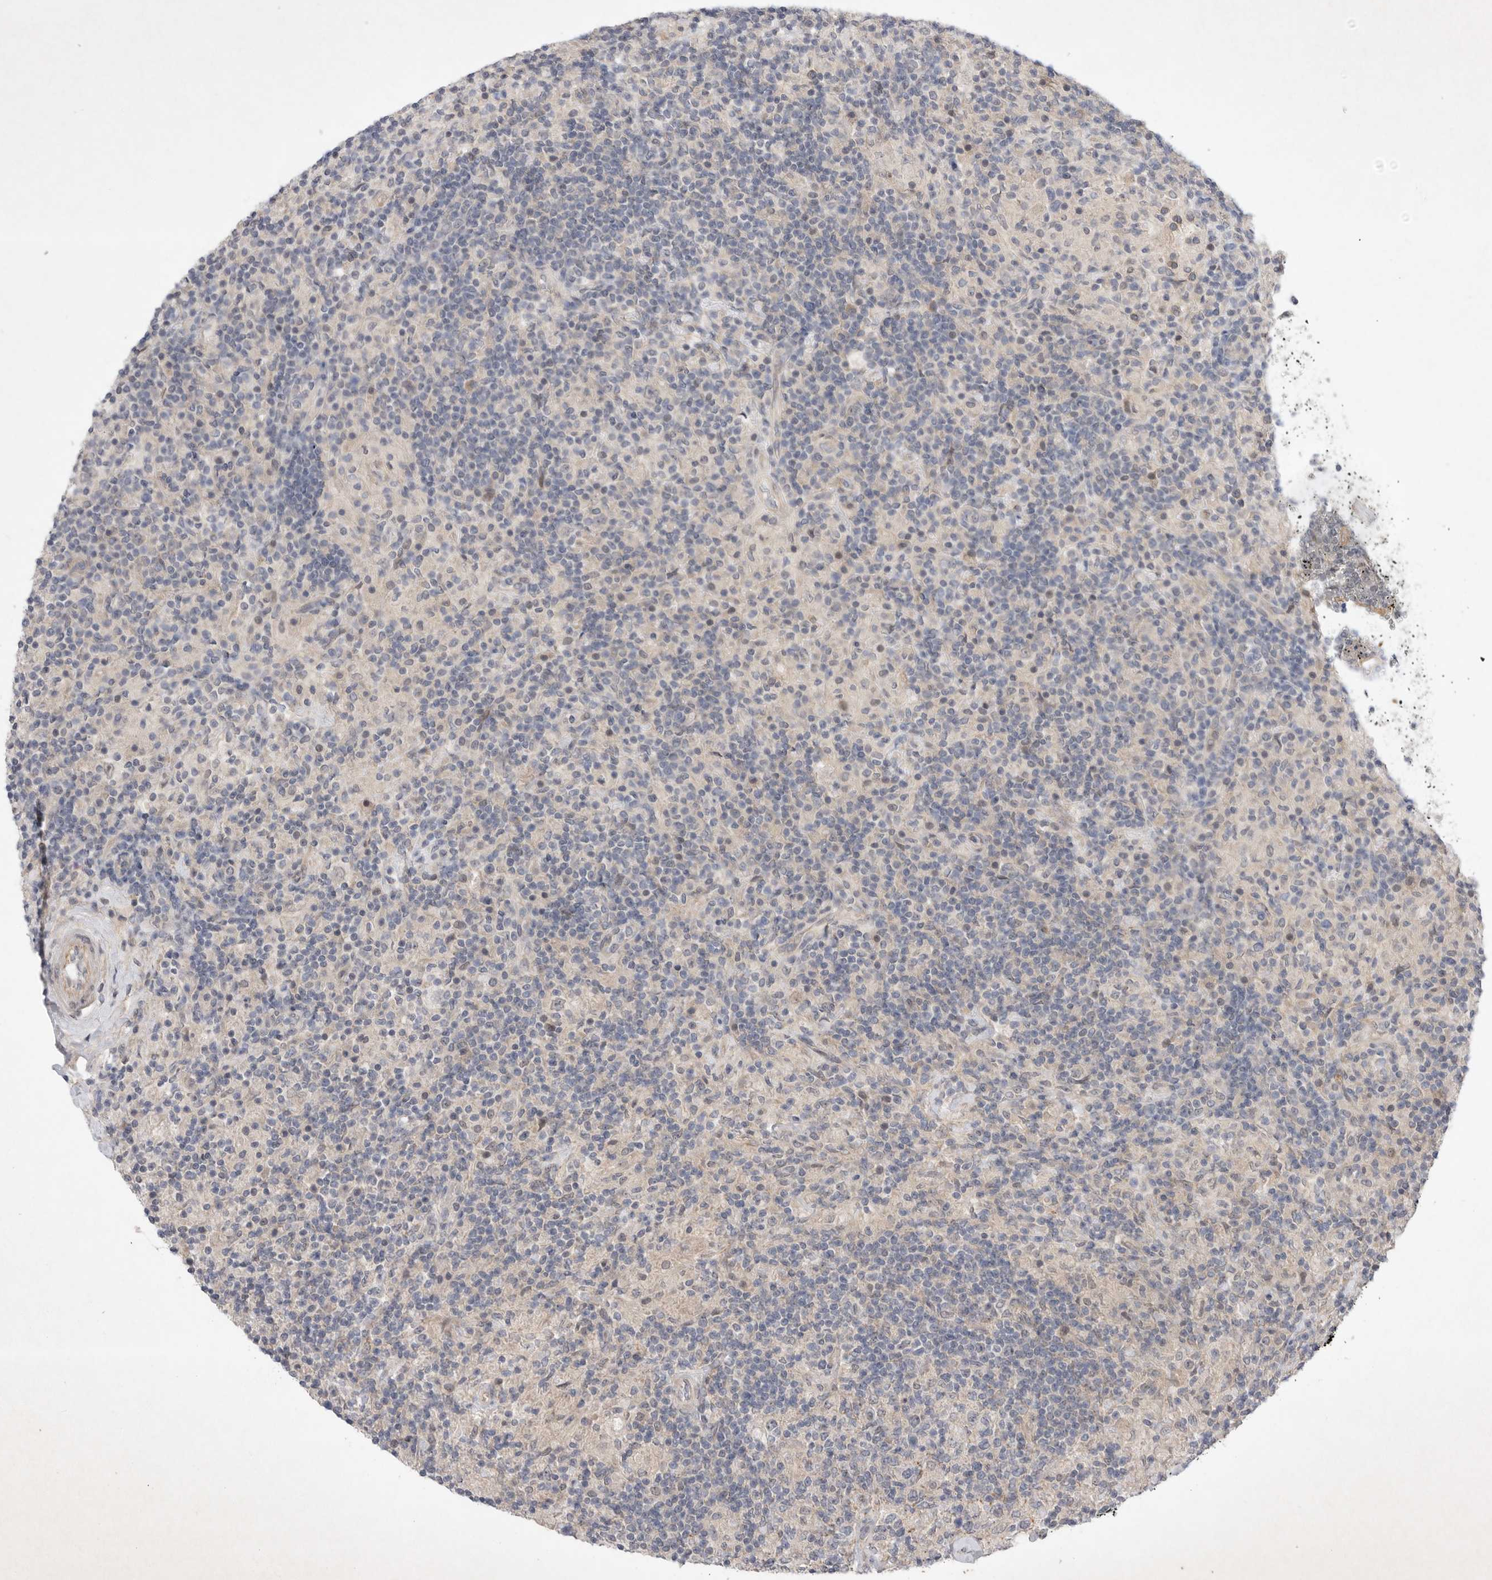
{"staining": {"intensity": "negative", "quantity": "none", "location": "none"}, "tissue": "lymphoma", "cell_type": "Tumor cells", "image_type": "cancer", "snomed": [{"axis": "morphology", "description": "Hodgkin's disease, NOS"}, {"axis": "topography", "description": "Lymph node"}], "caption": "This is an IHC histopathology image of Hodgkin's disease. There is no expression in tumor cells.", "gene": "PTPDC1", "patient": {"sex": "male", "age": 70}}